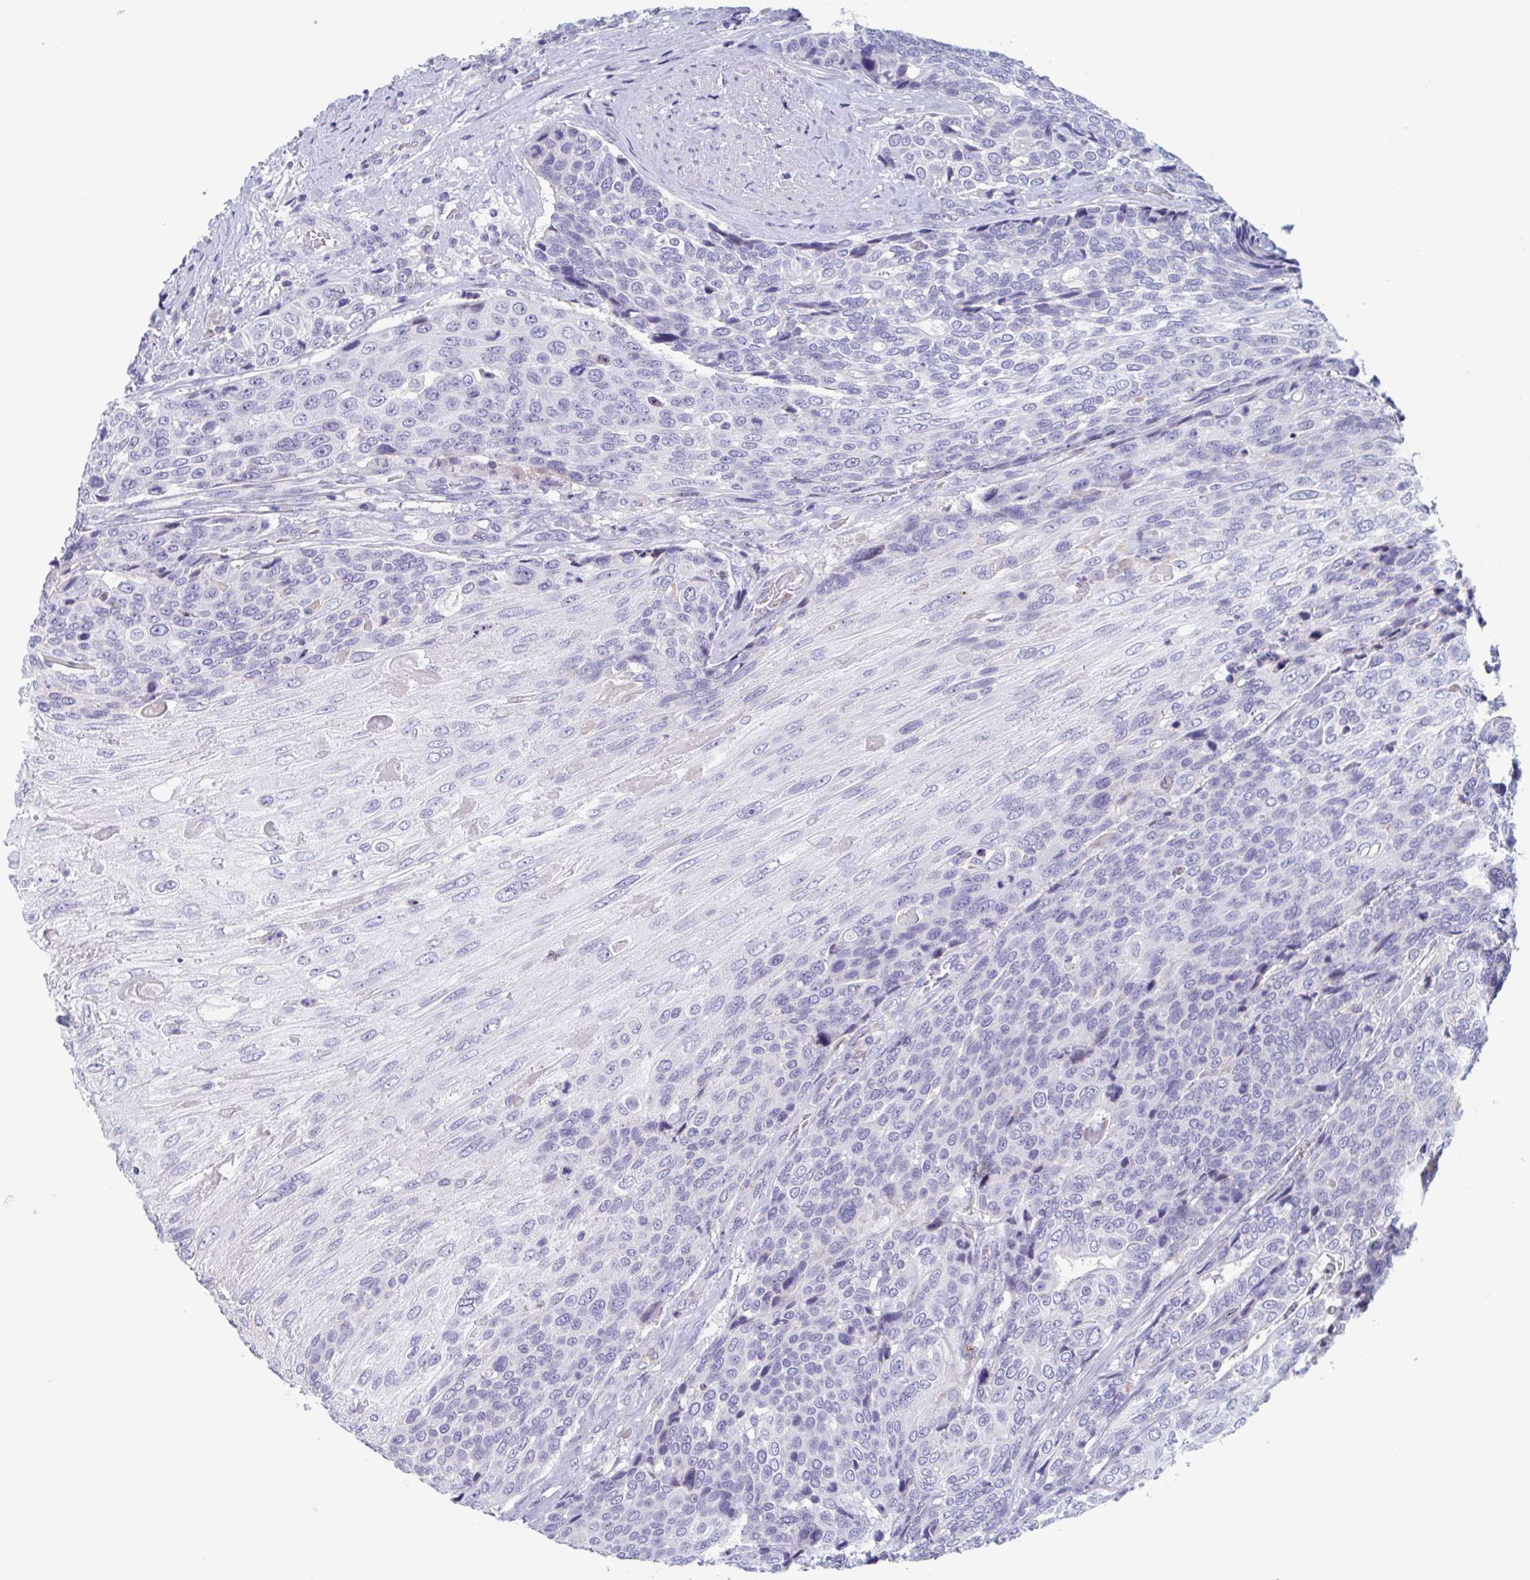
{"staining": {"intensity": "negative", "quantity": "none", "location": "none"}, "tissue": "urothelial cancer", "cell_type": "Tumor cells", "image_type": "cancer", "snomed": [{"axis": "morphology", "description": "Urothelial carcinoma, High grade"}, {"axis": "topography", "description": "Urinary bladder"}], "caption": "Immunohistochemistry micrograph of urothelial carcinoma (high-grade) stained for a protein (brown), which reveals no expression in tumor cells.", "gene": "ZNHIT2", "patient": {"sex": "female", "age": 70}}